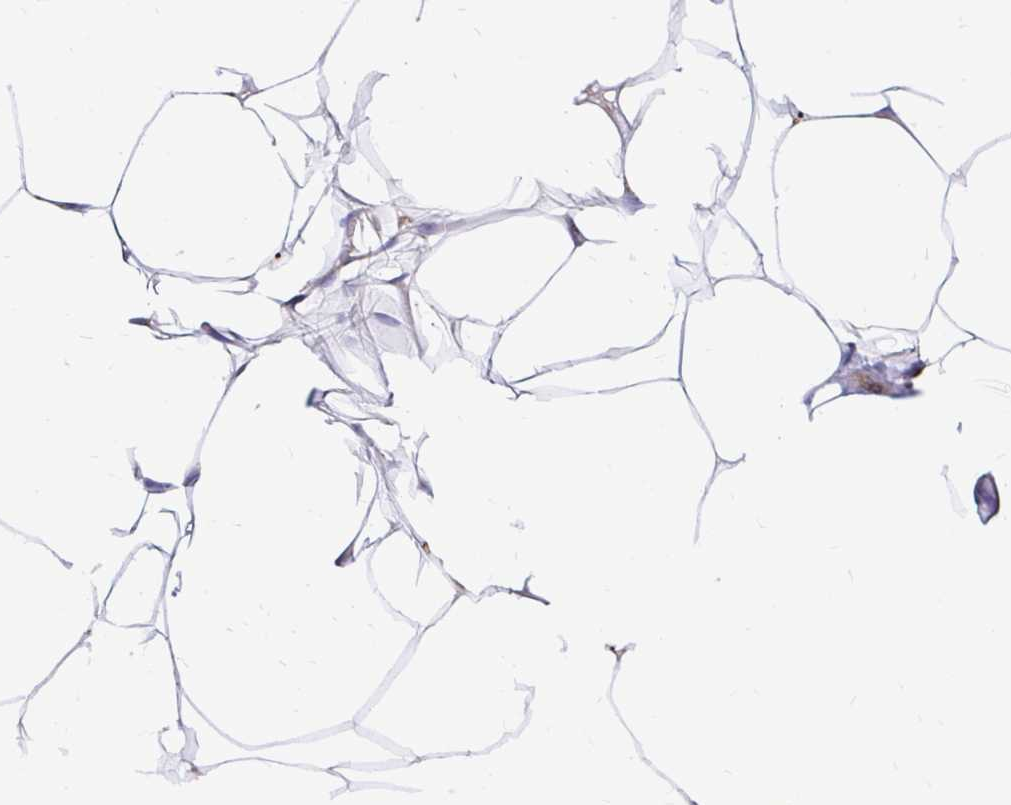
{"staining": {"intensity": "negative", "quantity": "none", "location": "none"}, "tissue": "breast", "cell_type": "Adipocytes", "image_type": "normal", "snomed": [{"axis": "morphology", "description": "Normal tissue, NOS"}, {"axis": "topography", "description": "Breast"}], "caption": "Adipocytes show no significant positivity in benign breast. (IHC, brightfield microscopy, high magnification).", "gene": "FUCA1", "patient": {"sex": "female", "age": 27}}